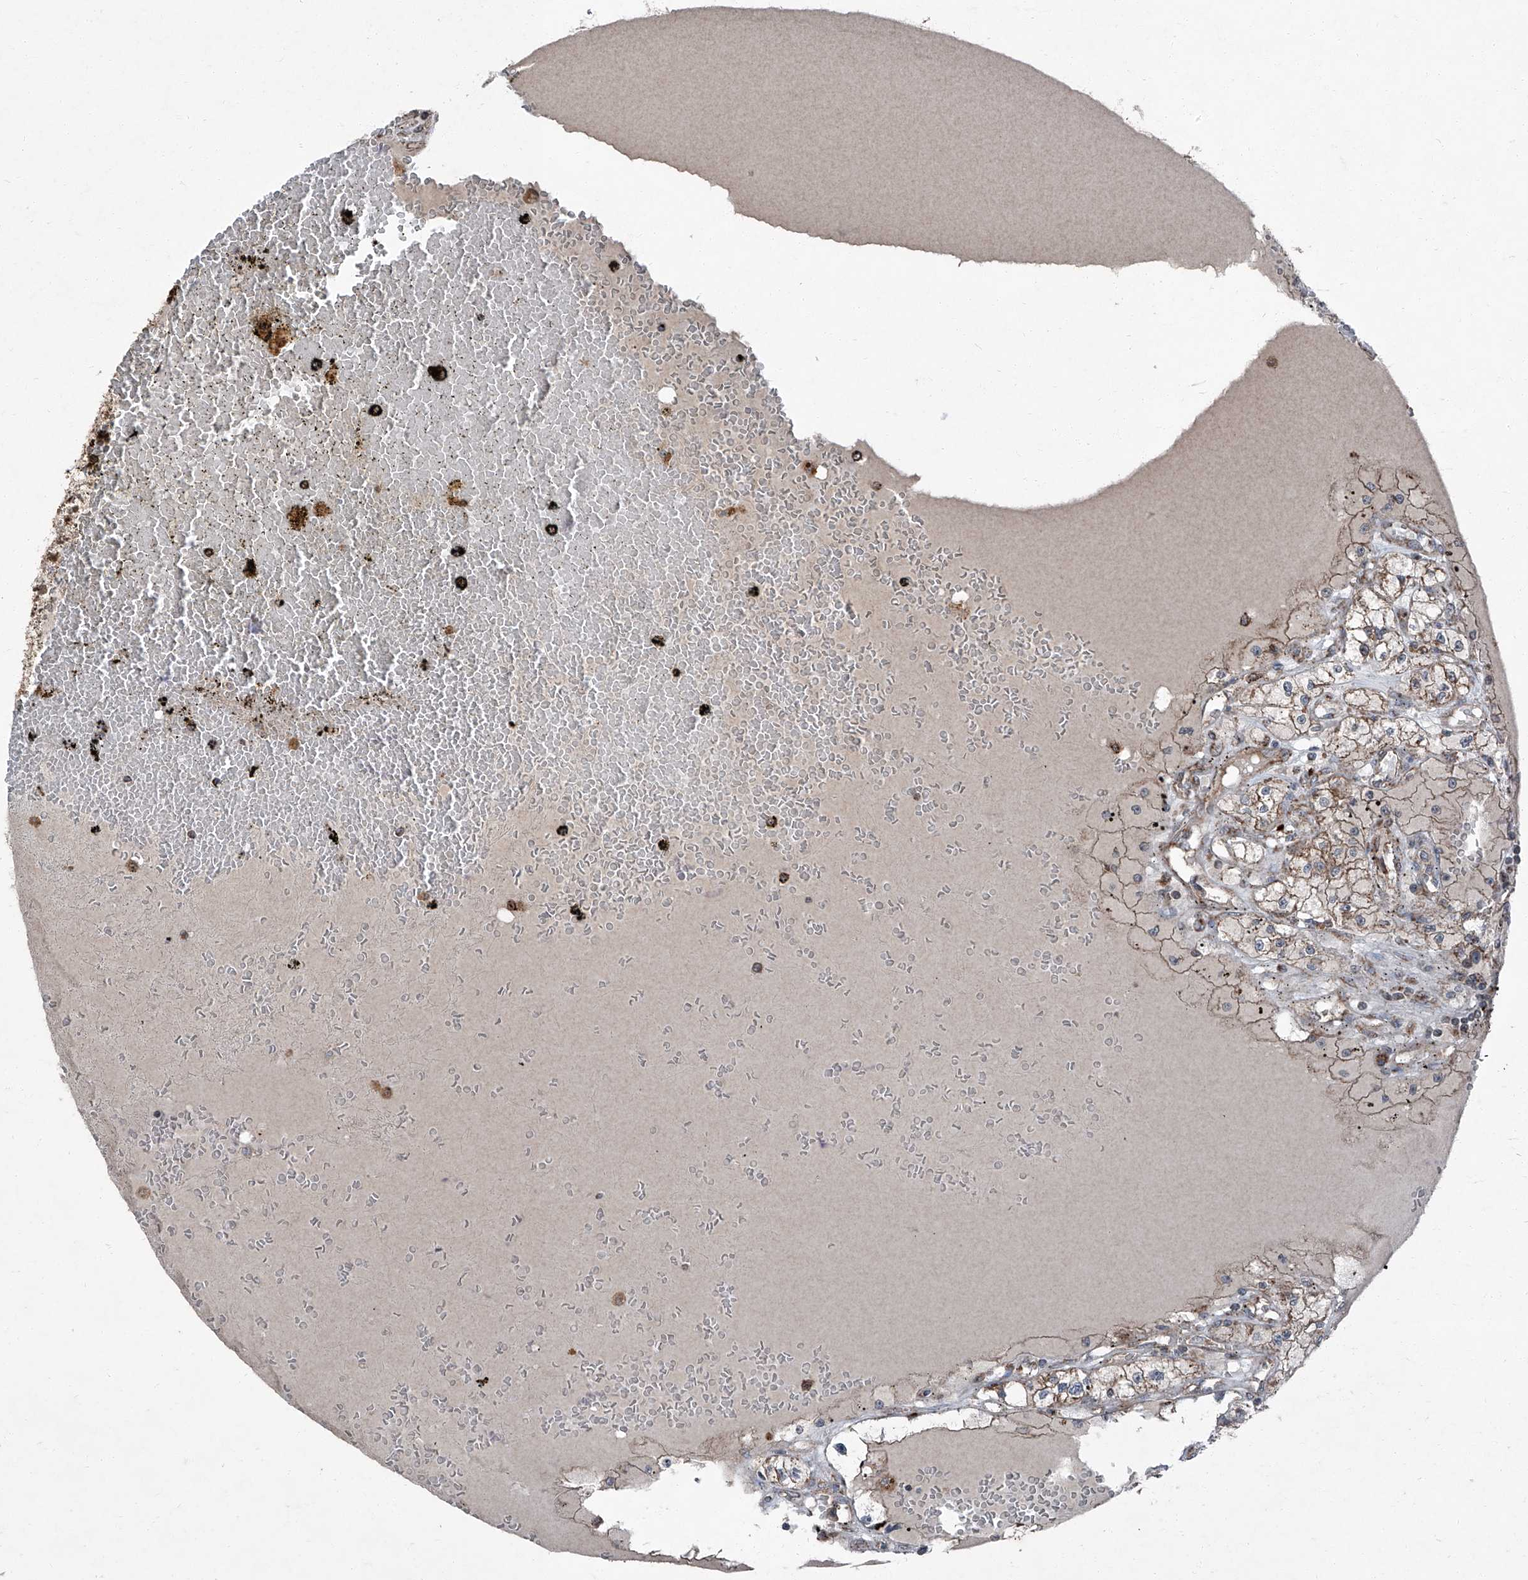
{"staining": {"intensity": "weak", "quantity": "25%-75%", "location": "cytoplasmic/membranous"}, "tissue": "renal cancer", "cell_type": "Tumor cells", "image_type": "cancer", "snomed": [{"axis": "morphology", "description": "Adenocarcinoma, NOS"}, {"axis": "topography", "description": "Kidney"}], "caption": "High-power microscopy captured an IHC image of renal cancer (adenocarcinoma), revealing weak cytoplasmic/membranous staining in about 25%-75% of tumor cells.", "gene": "LIMK1", "patient": {"sex": "male", "age": 56}}